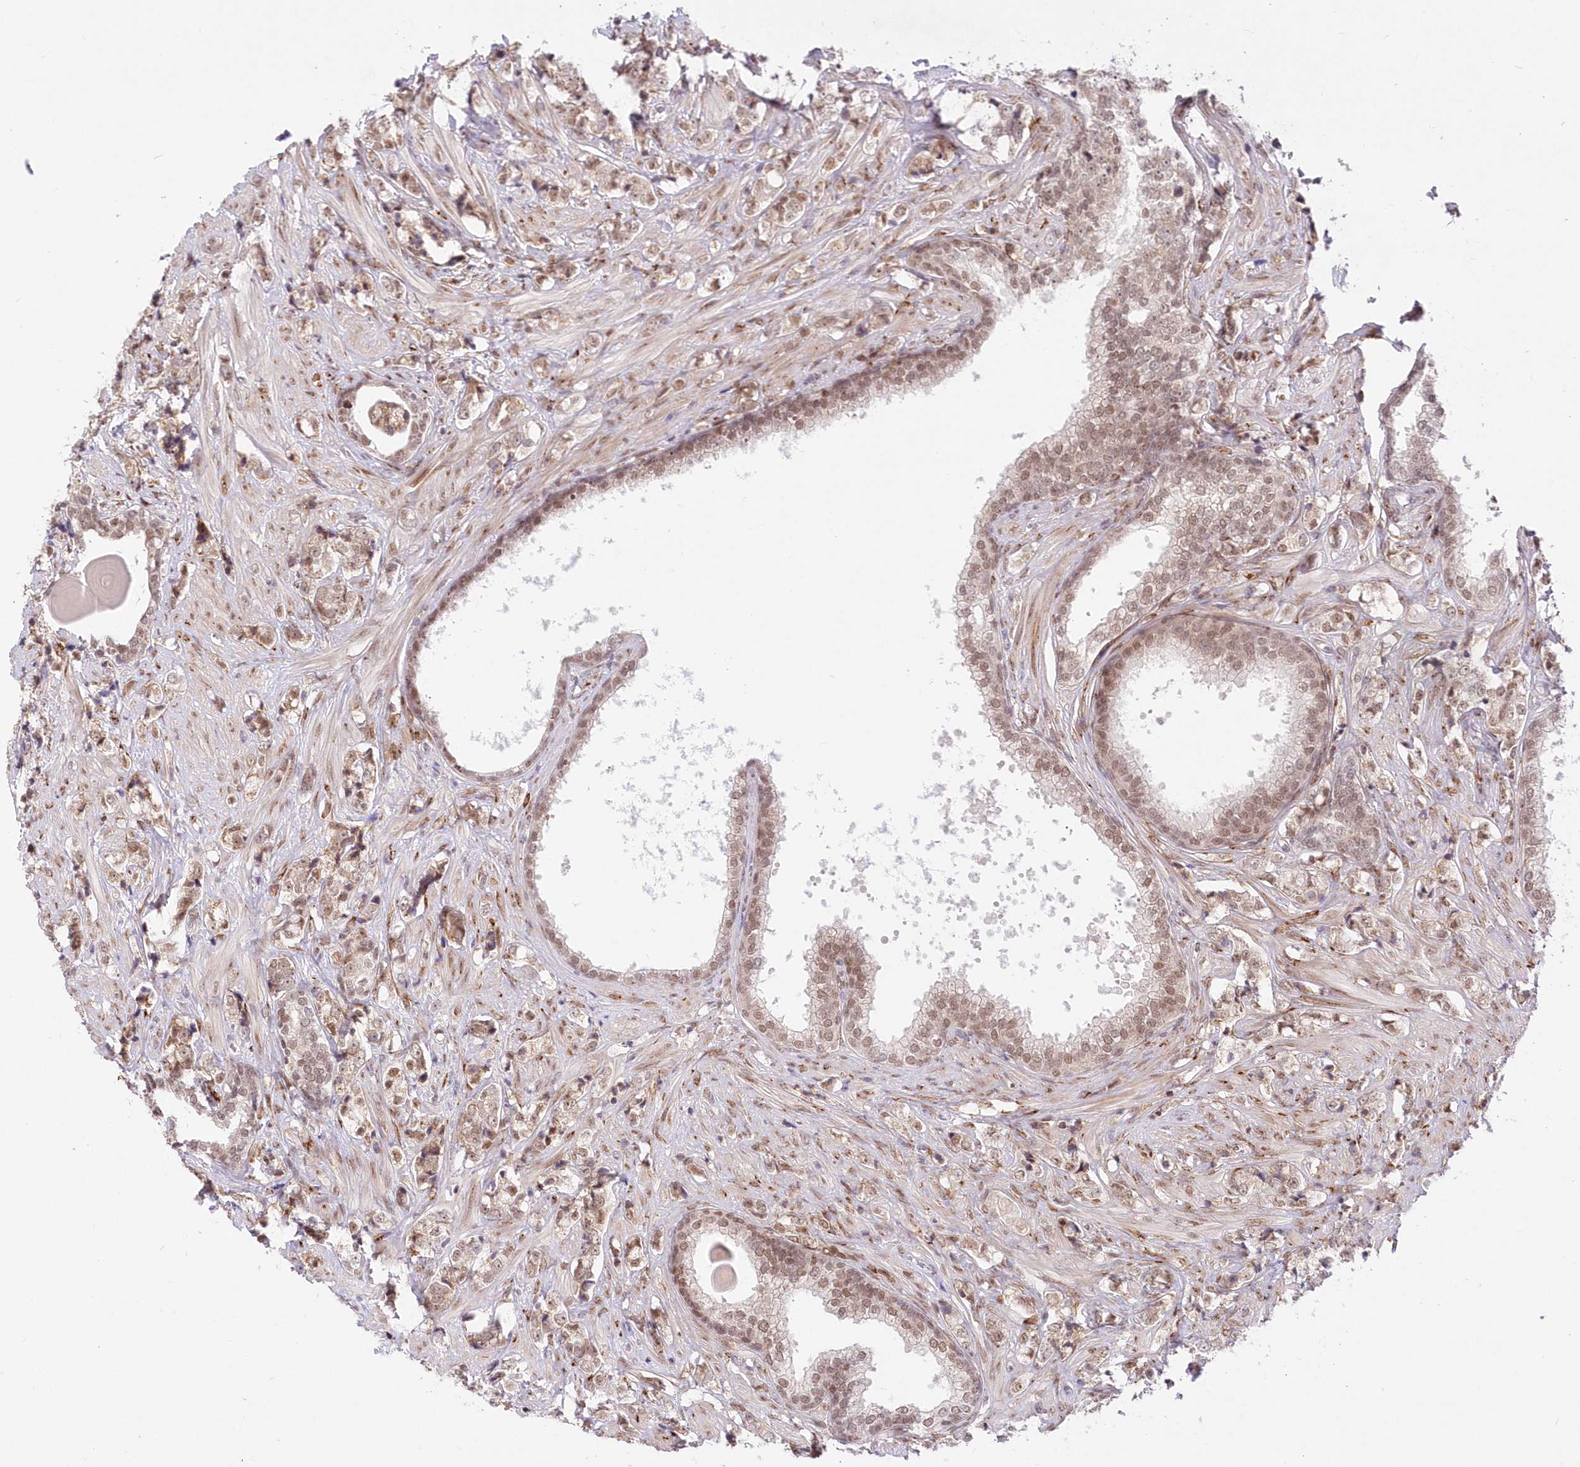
{"staining": {"intensity": "weak", "quantity": ">75%", "location": "nuclear"}, "tissue": "prostate cancer", "cell_type": "Tumor cells", "image_type": "cancer", "snomed": [{"axis": "morphology", "description": "Adenocarcinoma, High grade"}, {"axis": "topography", "description": "Prostate"}], "caption": "The micrograph exhibits a brown stain indicating the presence of a protein in the nuclear of tumor cells in prostate cancer.", "gene": "LDB1", "patient": {"sex": "male", "age": 69}}